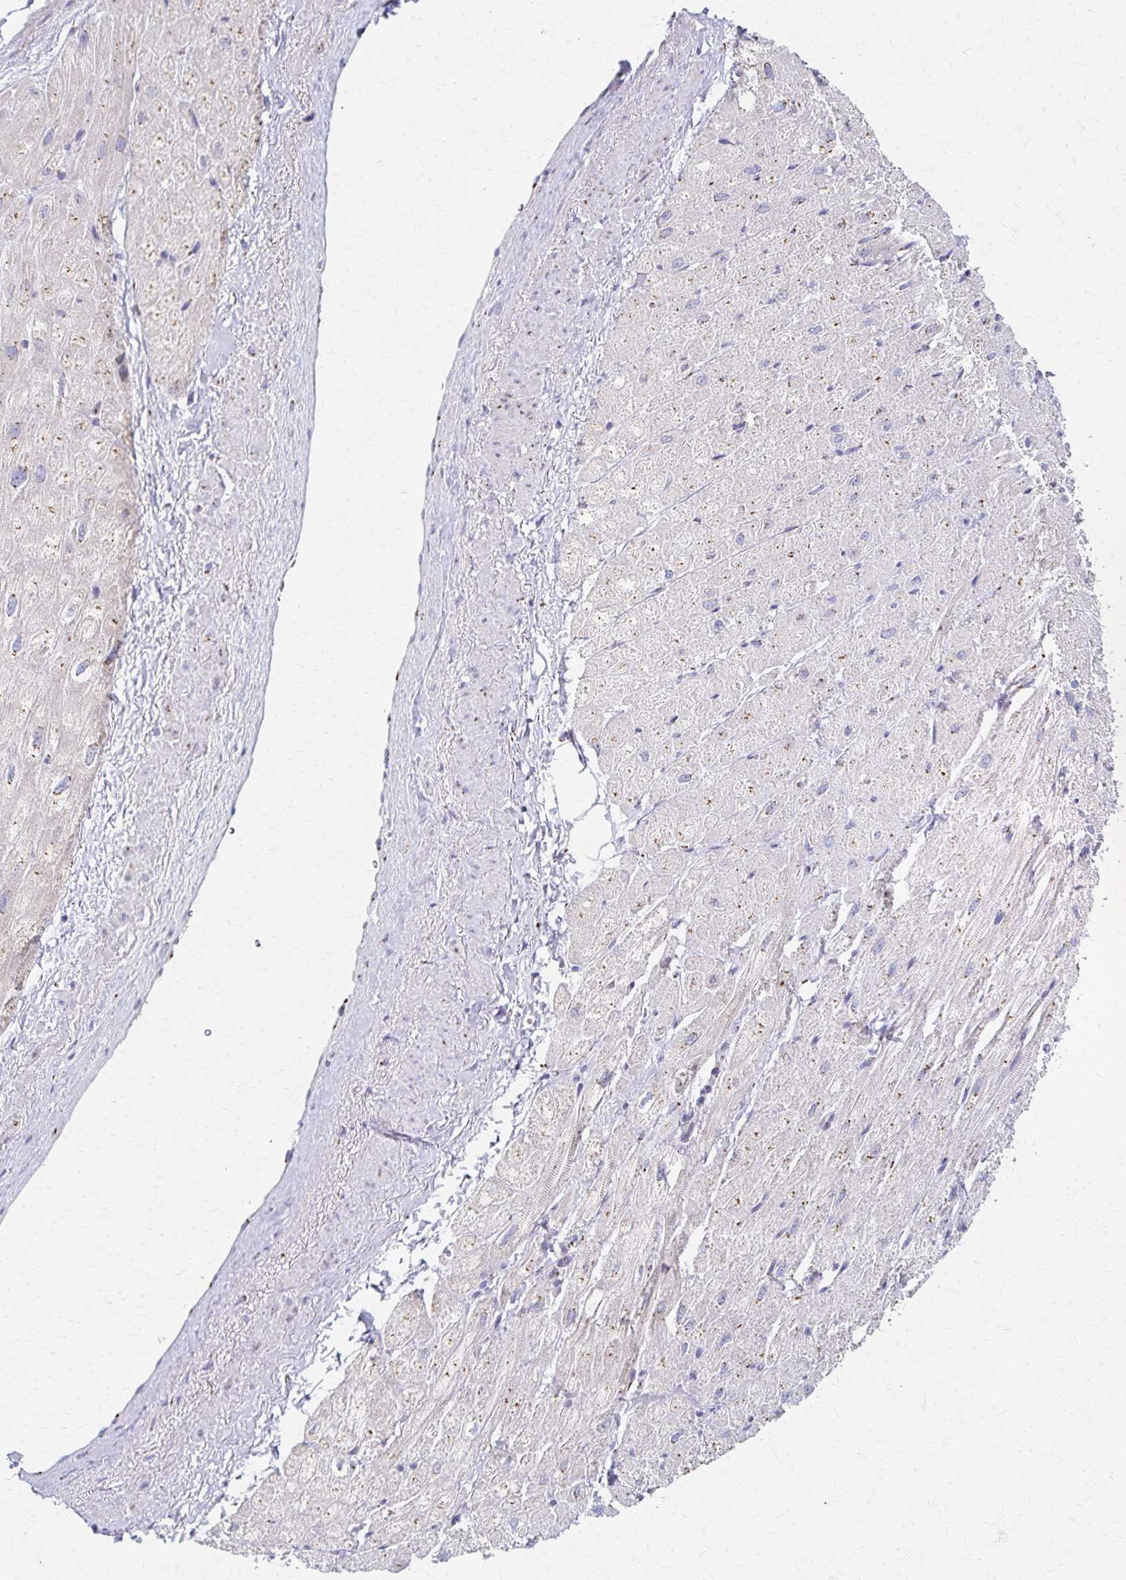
{"staining": {"intensity": "weak", "quantity": "25%-75%", "location": "cytoplasmic/membranous"}, "tissue": "heart muscle", "cell_type": "Cardiomyocytes", "image_type": "normal", "snomed": [{"axis": "morphology", "description": "Normal tissue, NOS"}, {"axis": "topography", "description": "Heart"}], "caption": "A brown stain shows weak cytoplasmic/membranous expression of a protein in cardiomyocytes of unremarkable heart muscle. (brown staining indicates protein expression, while blue staining denotes nuclei).", "gene": "ENSG00000254692", "patient": {"sex": "male", "age": 62}}